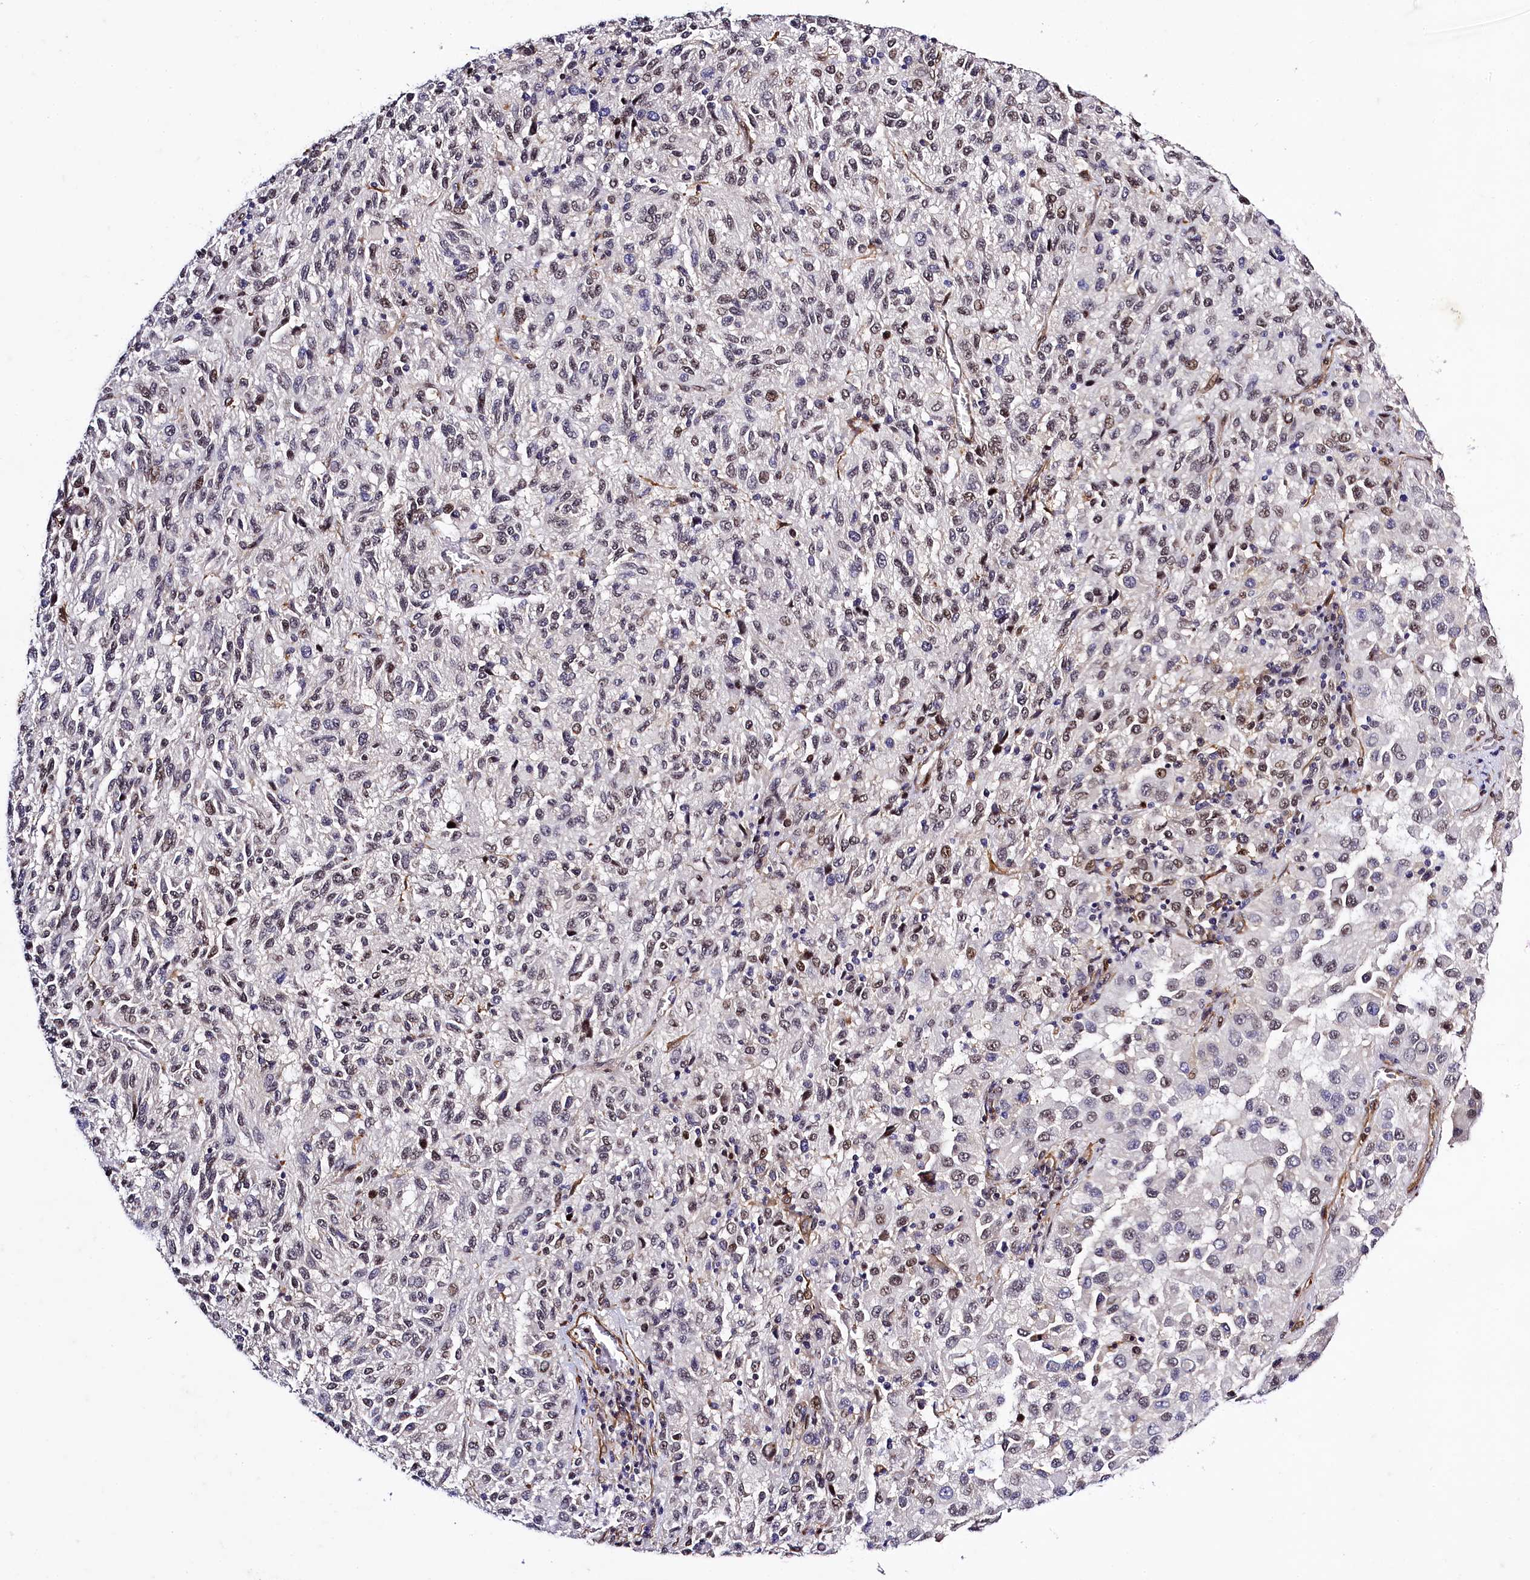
{"staining": {"intensity": "weak", "quantity": "<25%", "location": "nuclear"}, "tissue": "melanoma", "cell_type": "Tumor cells", "image_type": "cancer", "snomed": [{"axis": "morphology", "description": "Malignant melanoma, Metastatic site"}, {"axis": "topography", "description": "Lung"}], "caption": "Immunohistochemistry (IHC) histopathology image of neoplastic tissue: malignant melanoma (metastatic site) stained with DAB (3,3'-diaminobenzidine) displays no significant protein positivity in tumor cells. (Immunohistochemistry, brightfield microscopy, high magnification).", "gene": "SAMD10", "patient": {"sex": "male", "age": 64}}